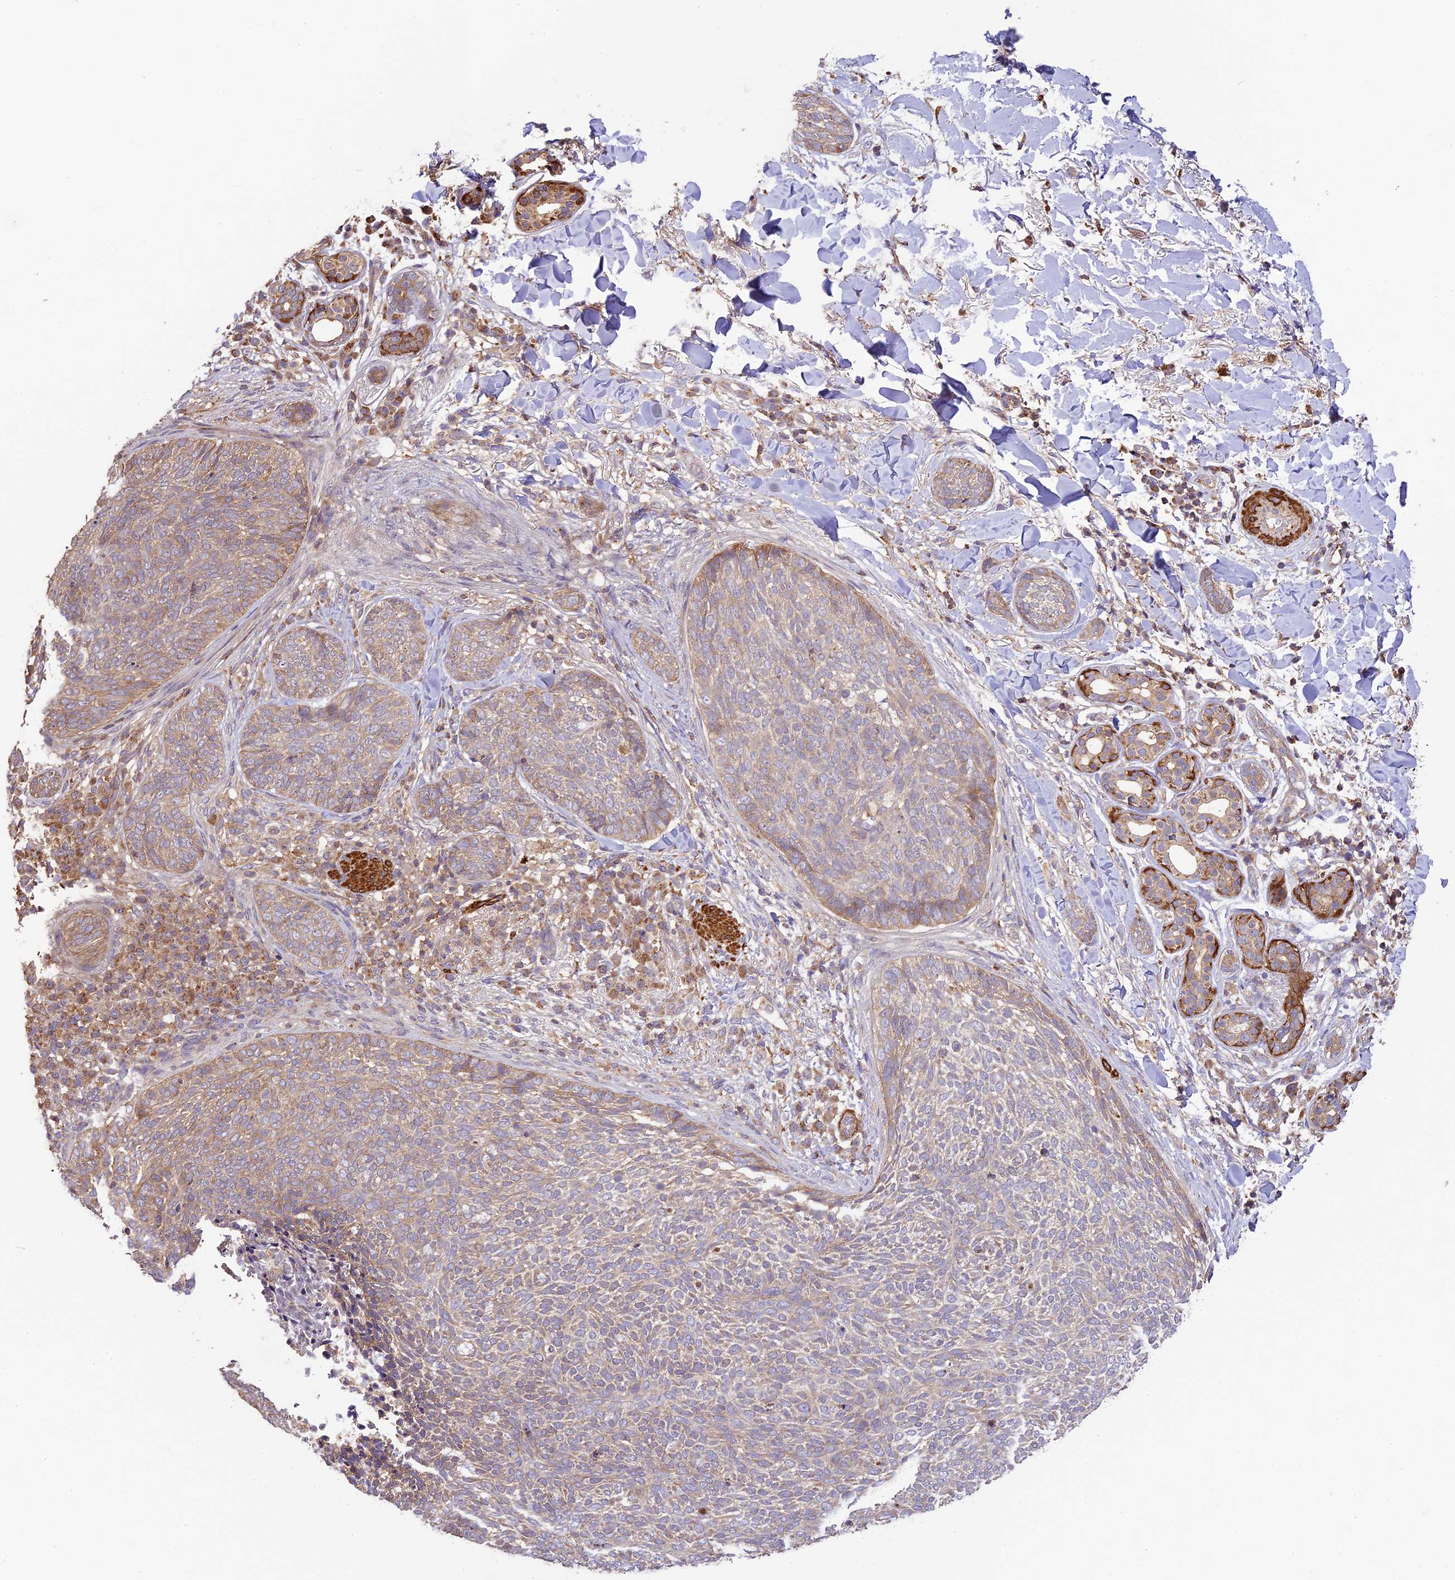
{"staining": {"intensity": "weak", "quantity": "25%-75%", "location": "cytoplasmic/membranous"}, "tissue": "skin cancer", "cell_type": "Tumor cells", "image_type": "cancer", "snomed": [{"axis": "morphology", "description": "Basal cell carcinoma"}, {"axis": "topography", "description": "Skin"}], "caption": "About 25%-75% of tumor cells in skin cancer (basal cell carcinoma) display weak cytoplasmic/membranous protein positivity as visualized by brown immunohistochemical staining.", "gene": "WDR88", "patient": {"sex": "male", "age": 85}}